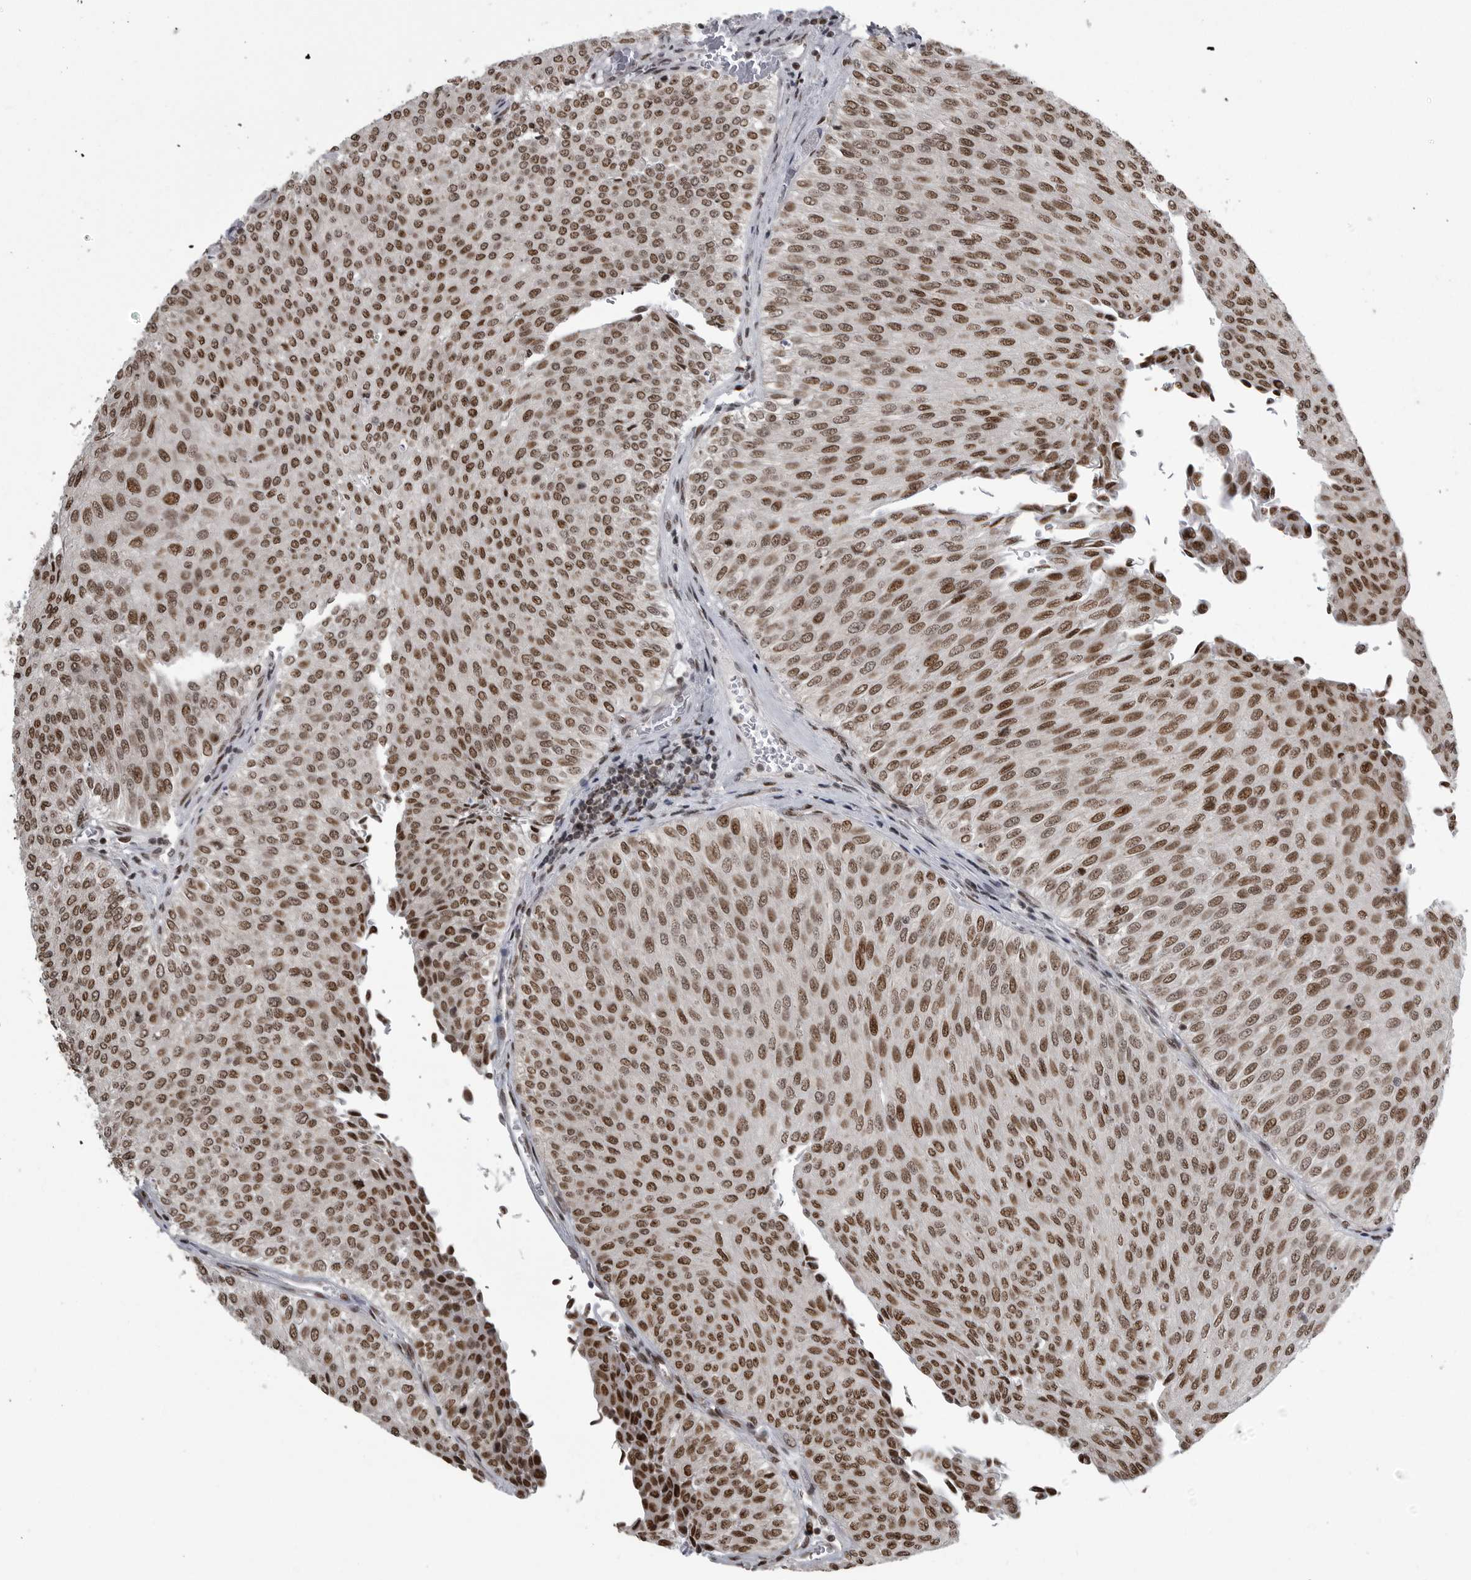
{"staining": {"intensity": "moderate", "quantity": ">75%", "location": "nuclear"}, "tissue": "urothelial cancer", "cell_type": "Tumor cells", "image_type": "cancer", "snomed": [{"axis": "morphology", "description": "Urothelial carcinoma, Low grade"}, {"axis": "topography", "description": "Urinary bladder"}], "caption": "This histopathology image displays urothelial carcinoma (low-grade) stained with immunohistochemistry to label a protein in brown. The nuclear of tumor cells show moderate positivity for the protein. Nuclei are counter-stained blue.", "gene": "YAF2", "patient": {"sex": "male", "age": 78}}